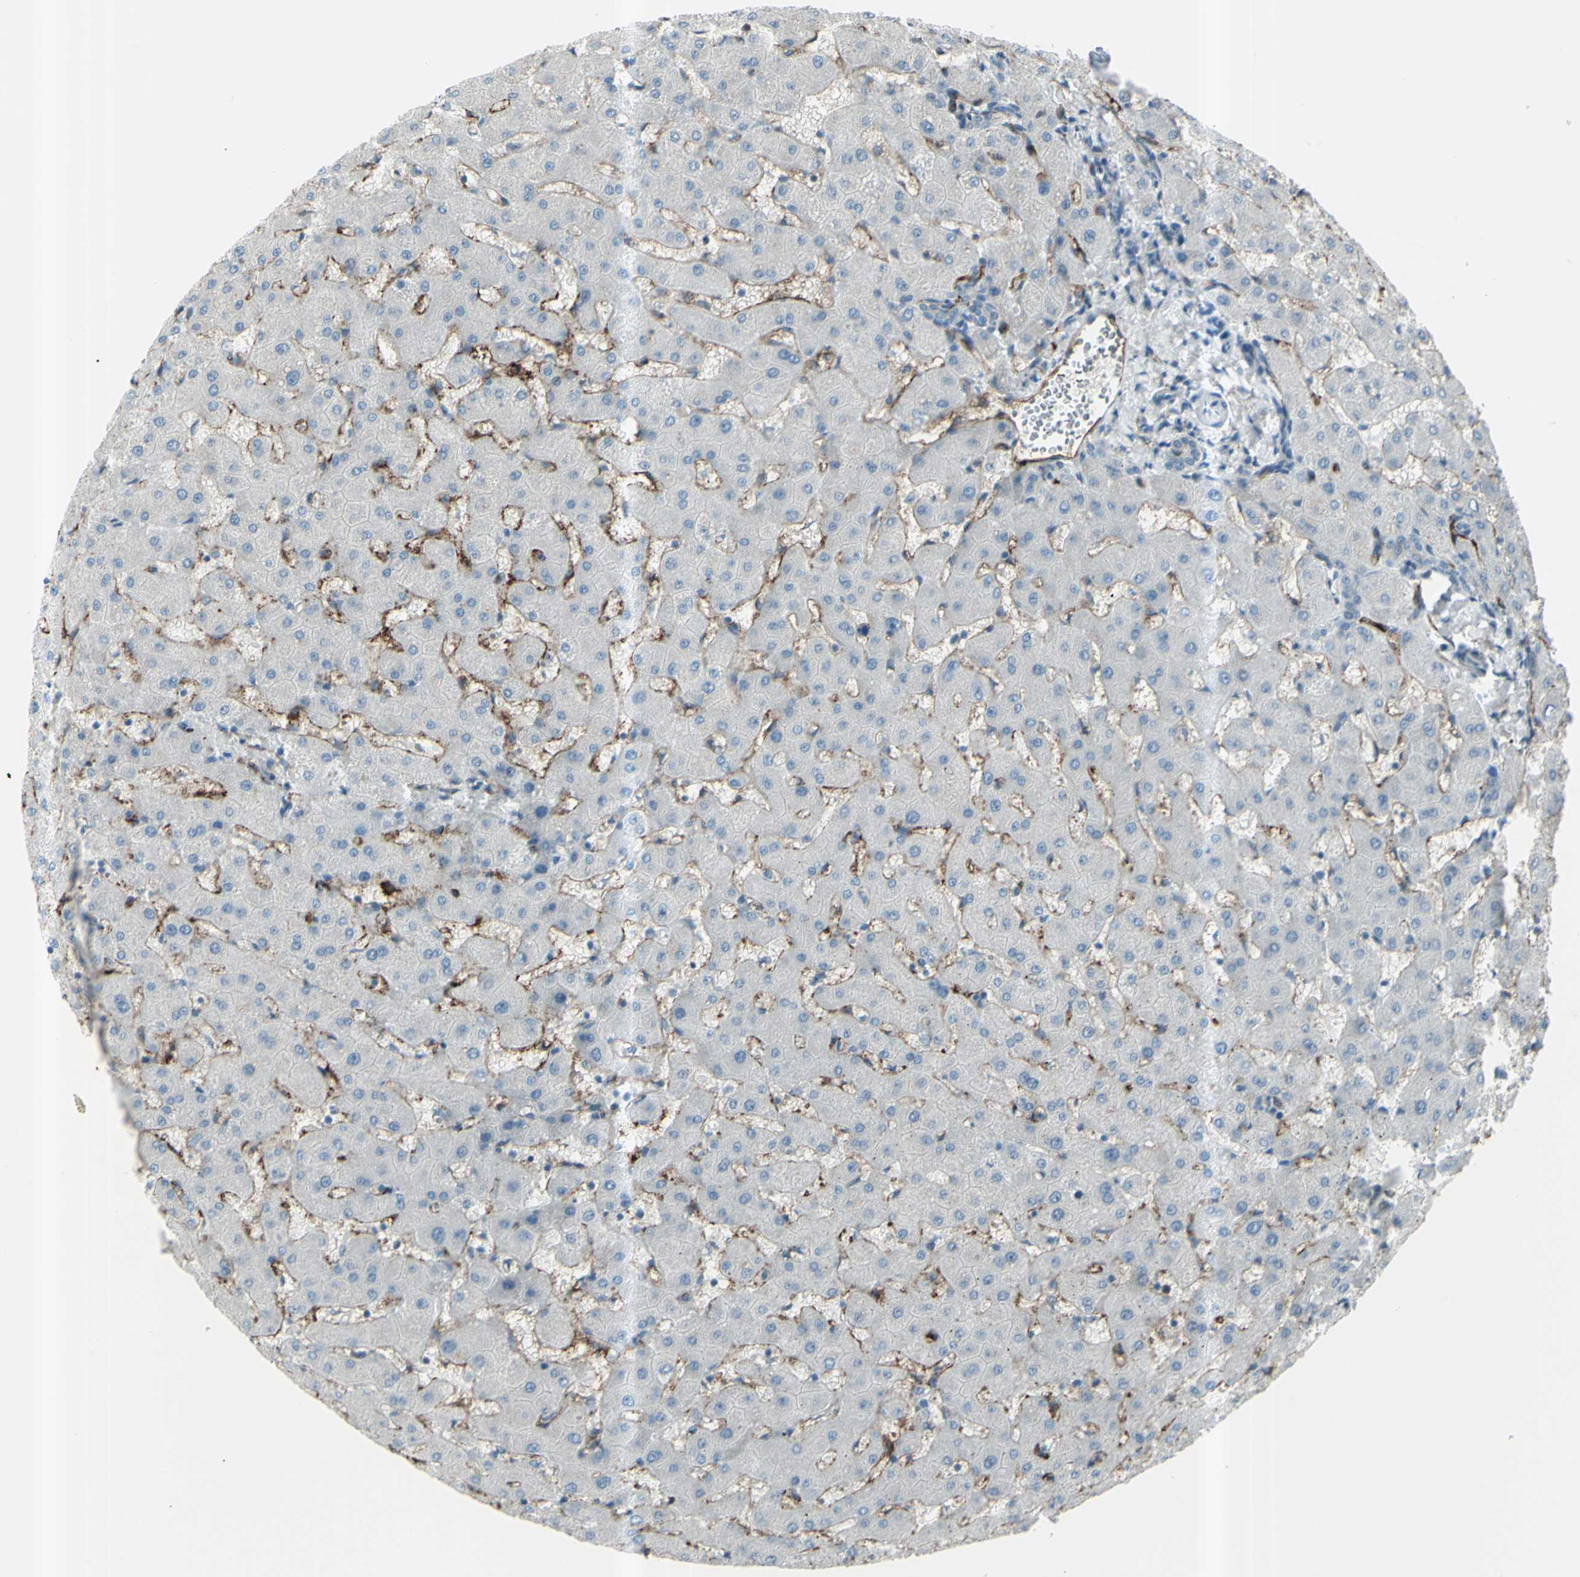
{"staining": {"intensity": "negative", "quantity": "none", "location": "none"}, "tissue": "liver", "cell_type": "Cholangiocytes", "image_type": "normal", "snomed": [{"axis": "morphology", "description": "Normal tissue, NOS"}, {"axis": "topography", "description": "Liver"}], "caption": "Immunohistochemistry (IHC) image of normal liver: human liver stained with DAB (3,3'-diaminobenzidine) exhibits no significant protein positivity in cholangiocytes.", "gene": "GPR34", "patient": {"sex": "female", "age": 63}}